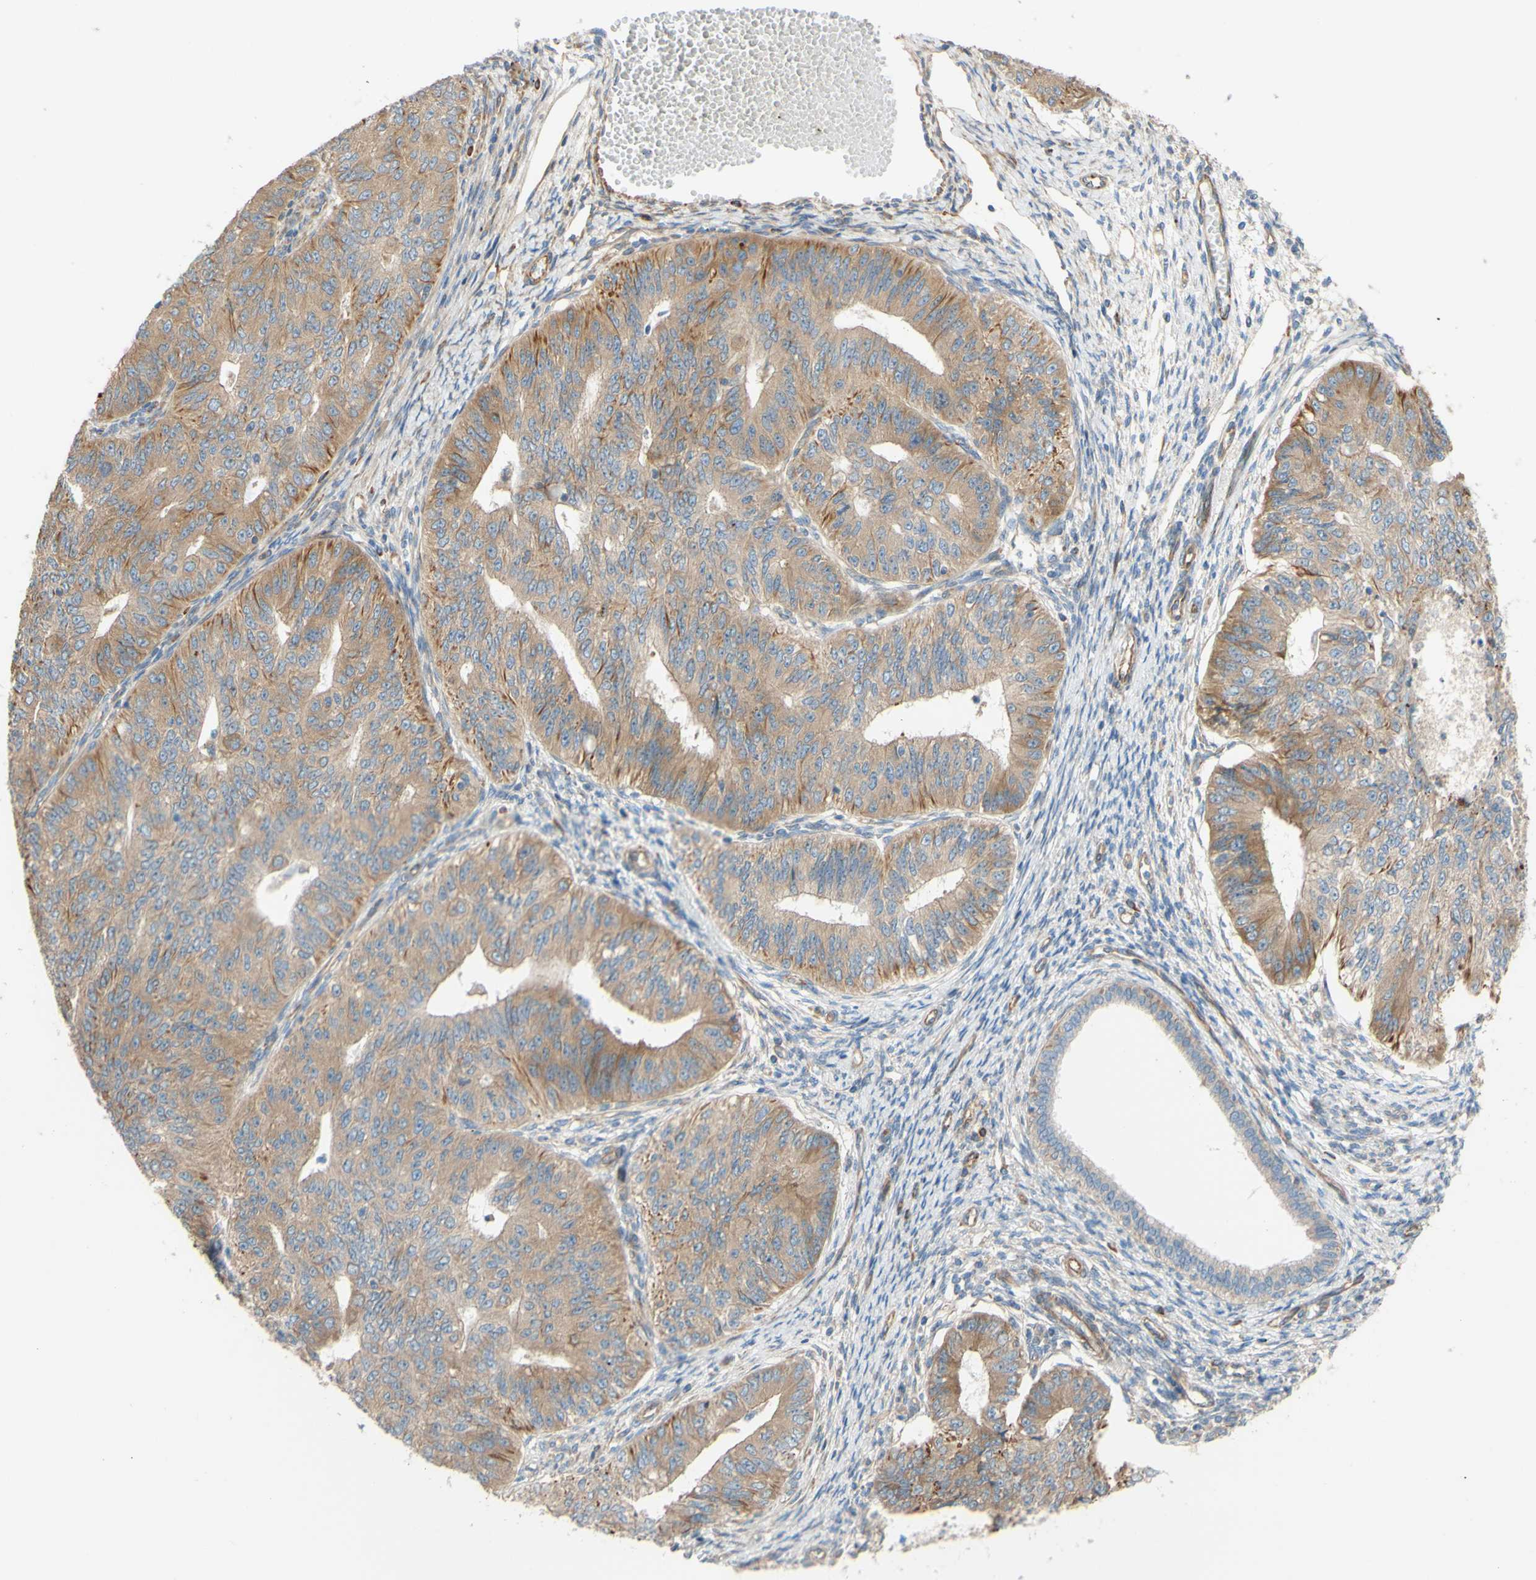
{"staining": {"intensity": "moderate", "quantity": ">75%", "location": "cytoplasmic/membranous"}, "tissue": "endometrial cancer", "cell_type": "Tumor cells", "image_type": "cancer", "snomed": [{"axis": "morphology", "description": "Adenocarcinoma, NOS"}, {"axis": "topography", "description": "Endometrium"}], "caption": "Human adenocarcinoma (endometrial) stained with a protein marker shows moderate staining in tumor cells.", "gene": "C1orf43", "patient": {"sex": "female", "age": 32}}